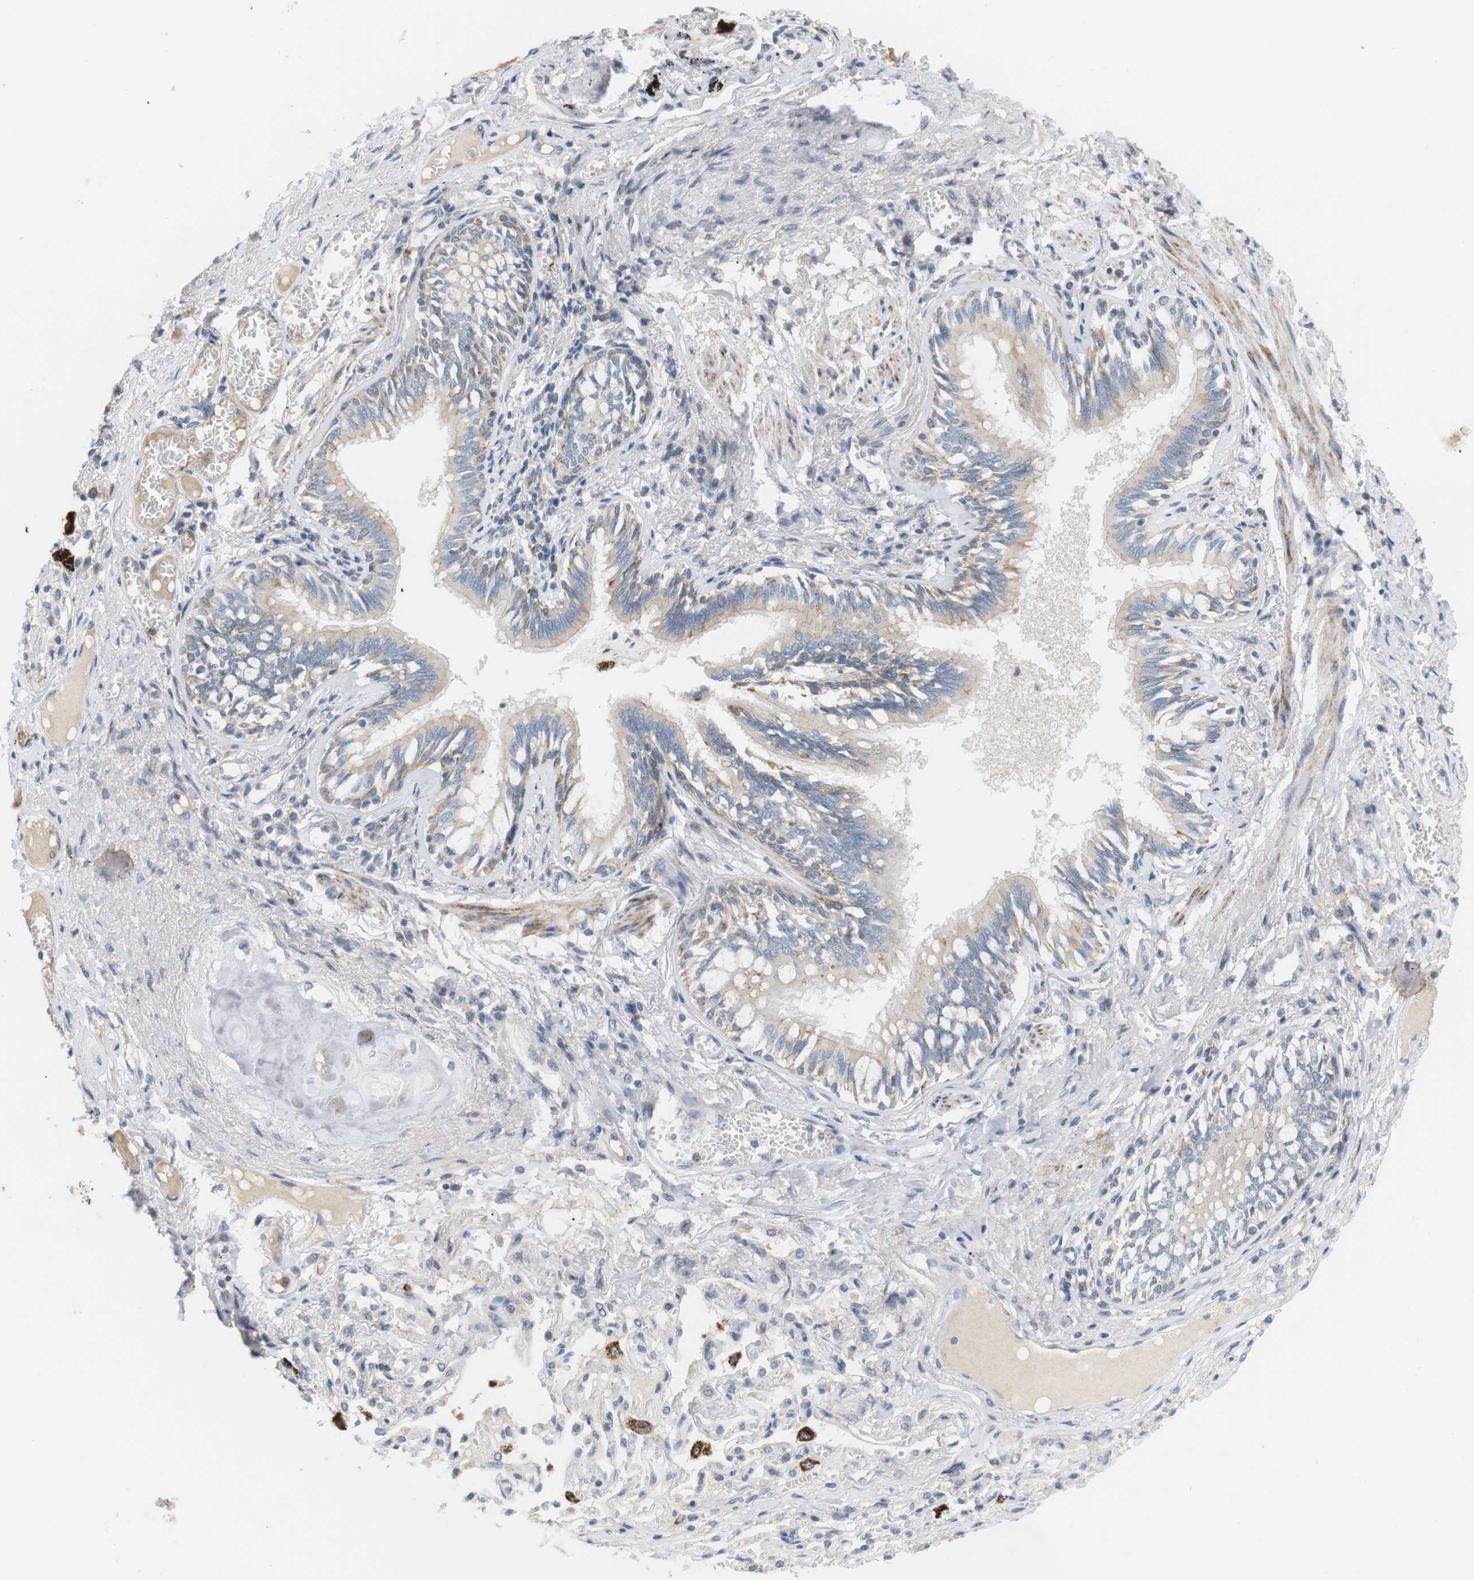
{"staining": {"intensity": "moderate", "quantity": "25%-75%", "location": "cytoplasmic/membranous"}, "tissue": "bronchus", "cell_type": "Respiratory epithelial cells", "image_type": "normal", "snomed": [{"axis": "morphology", "description": "Normal tissue, NOS"}, {"axis": "morphology", "description": "Inflammation, NOS"}, {"axis": "topography", "description": "Cartilage tissue"}, {"axis": "topography", "description": "Lung"}], "caption": "A brown stain highlights moderate cytoplasmic/membranous staining of a protein in respiratory epithelial cells of normal bronchus.", "gene": "CD300E", "patient": {"sex": "male", "age": 71}}